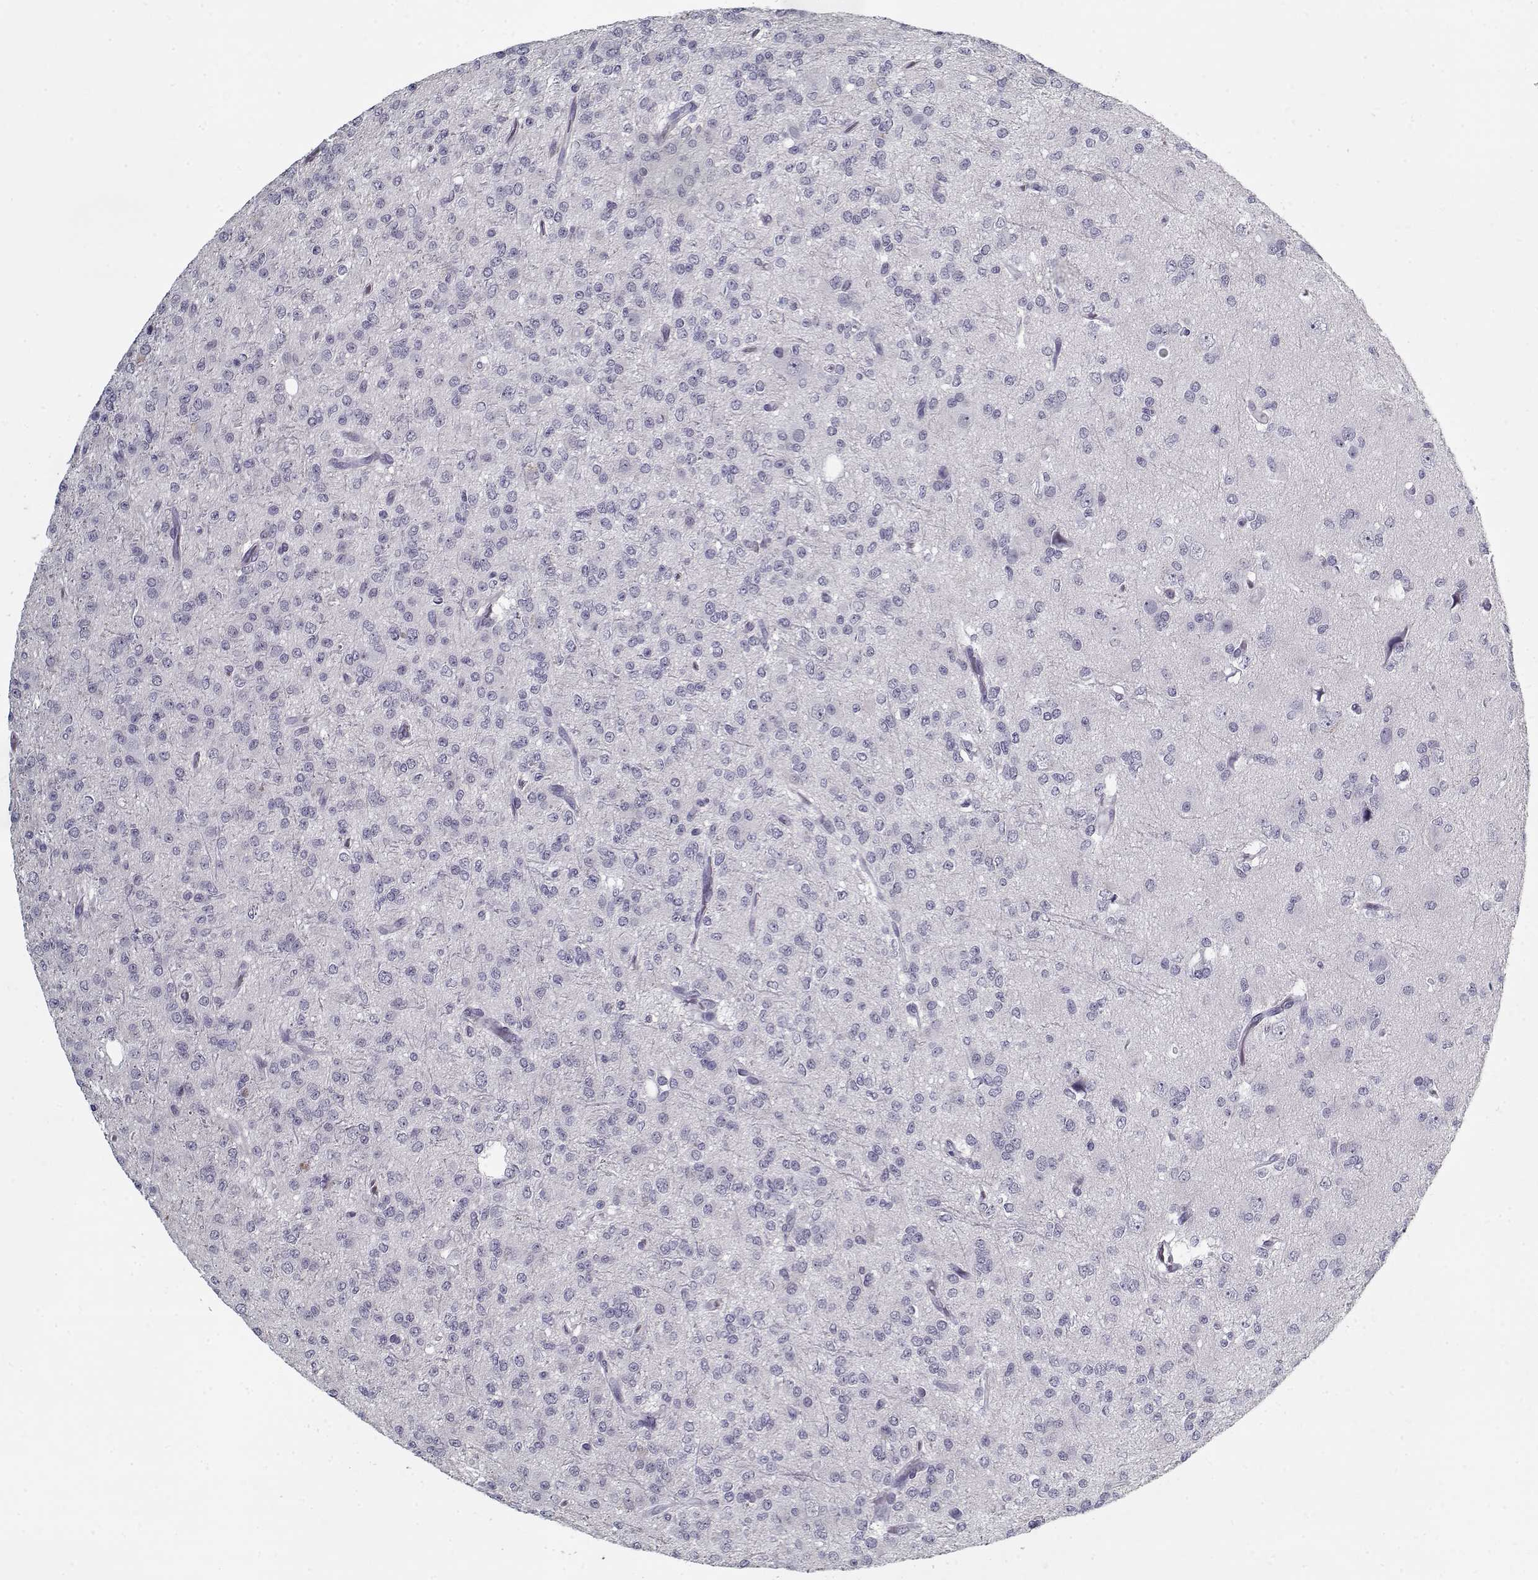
{"staining": {"intensity": "negative", "quantity": "none", "location": "none"}, "tissue": "glioma", "cell_type": "Tumor cells", "image_type": "cancer", "snomed": [{"axis": "morphology", "description": "Glioma, malignant, Low grade"}, {"axis": "topography", "description": "Brain"}], "caption": "Human glioma stained for a protein using immunohistochemistry displays no positivity in tumor cells.", "gene": "RNF32", "patient": {"sex": "male", "age": 27}}